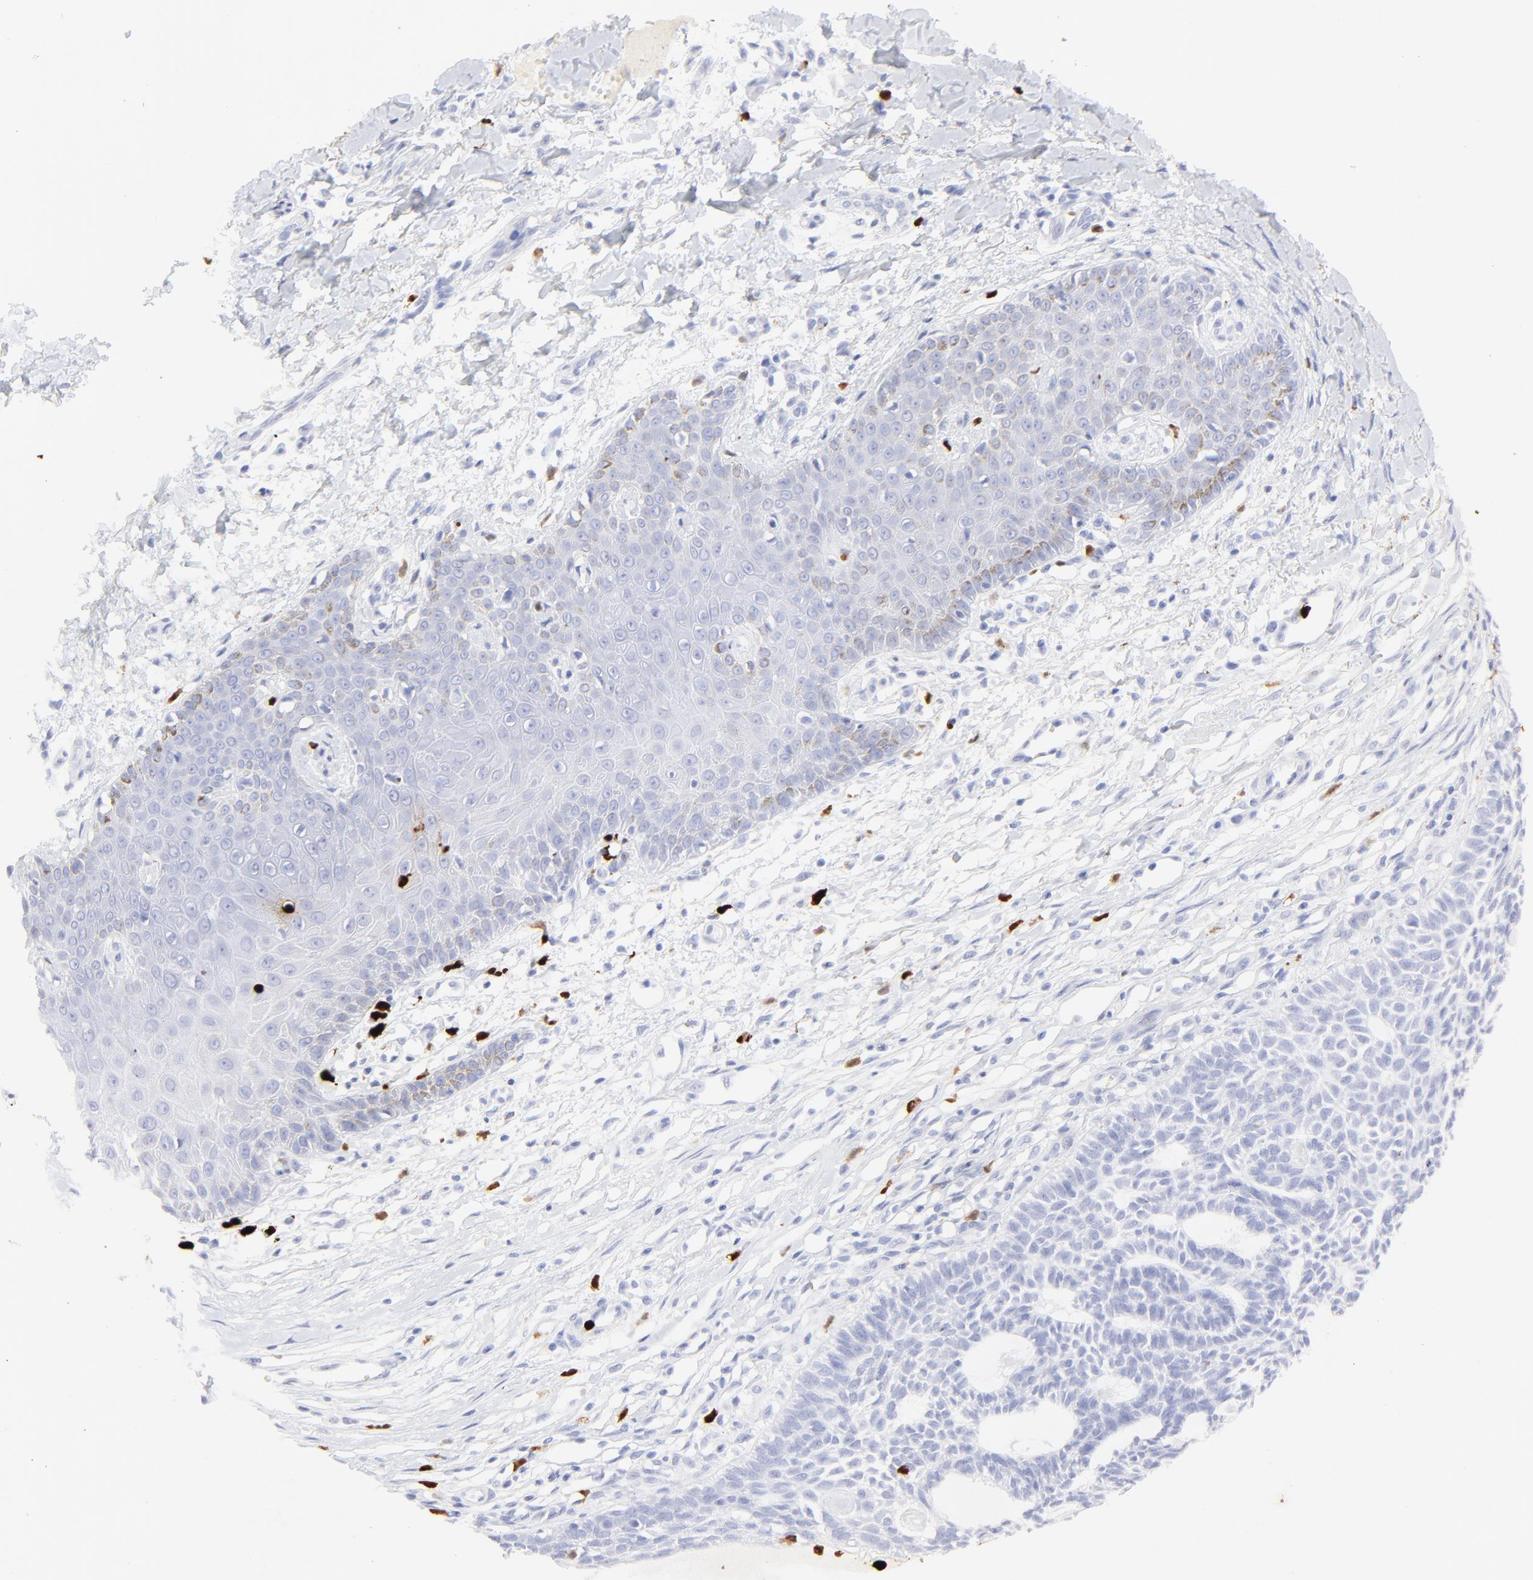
{"staining": {"intensity": "negative", "quantity": "none", "location": "none"}, "tissue": "skin cancer", "cell_type": "Tumor cells", "image_type": "cancer", "snomed": [{"axis": "morphology", "description": "Basal cell carcinoma"}, {"axis": "topography", "description": "Skin"}], "caption": "Tumor cells are negative for brown protein staining in basal cell carcinoma (skin). (Brightfield microscopy of DAB immunohistochemistry at high magnification).", "gene": "S100A12", "patient": {"sex": "male", "age": 67}}